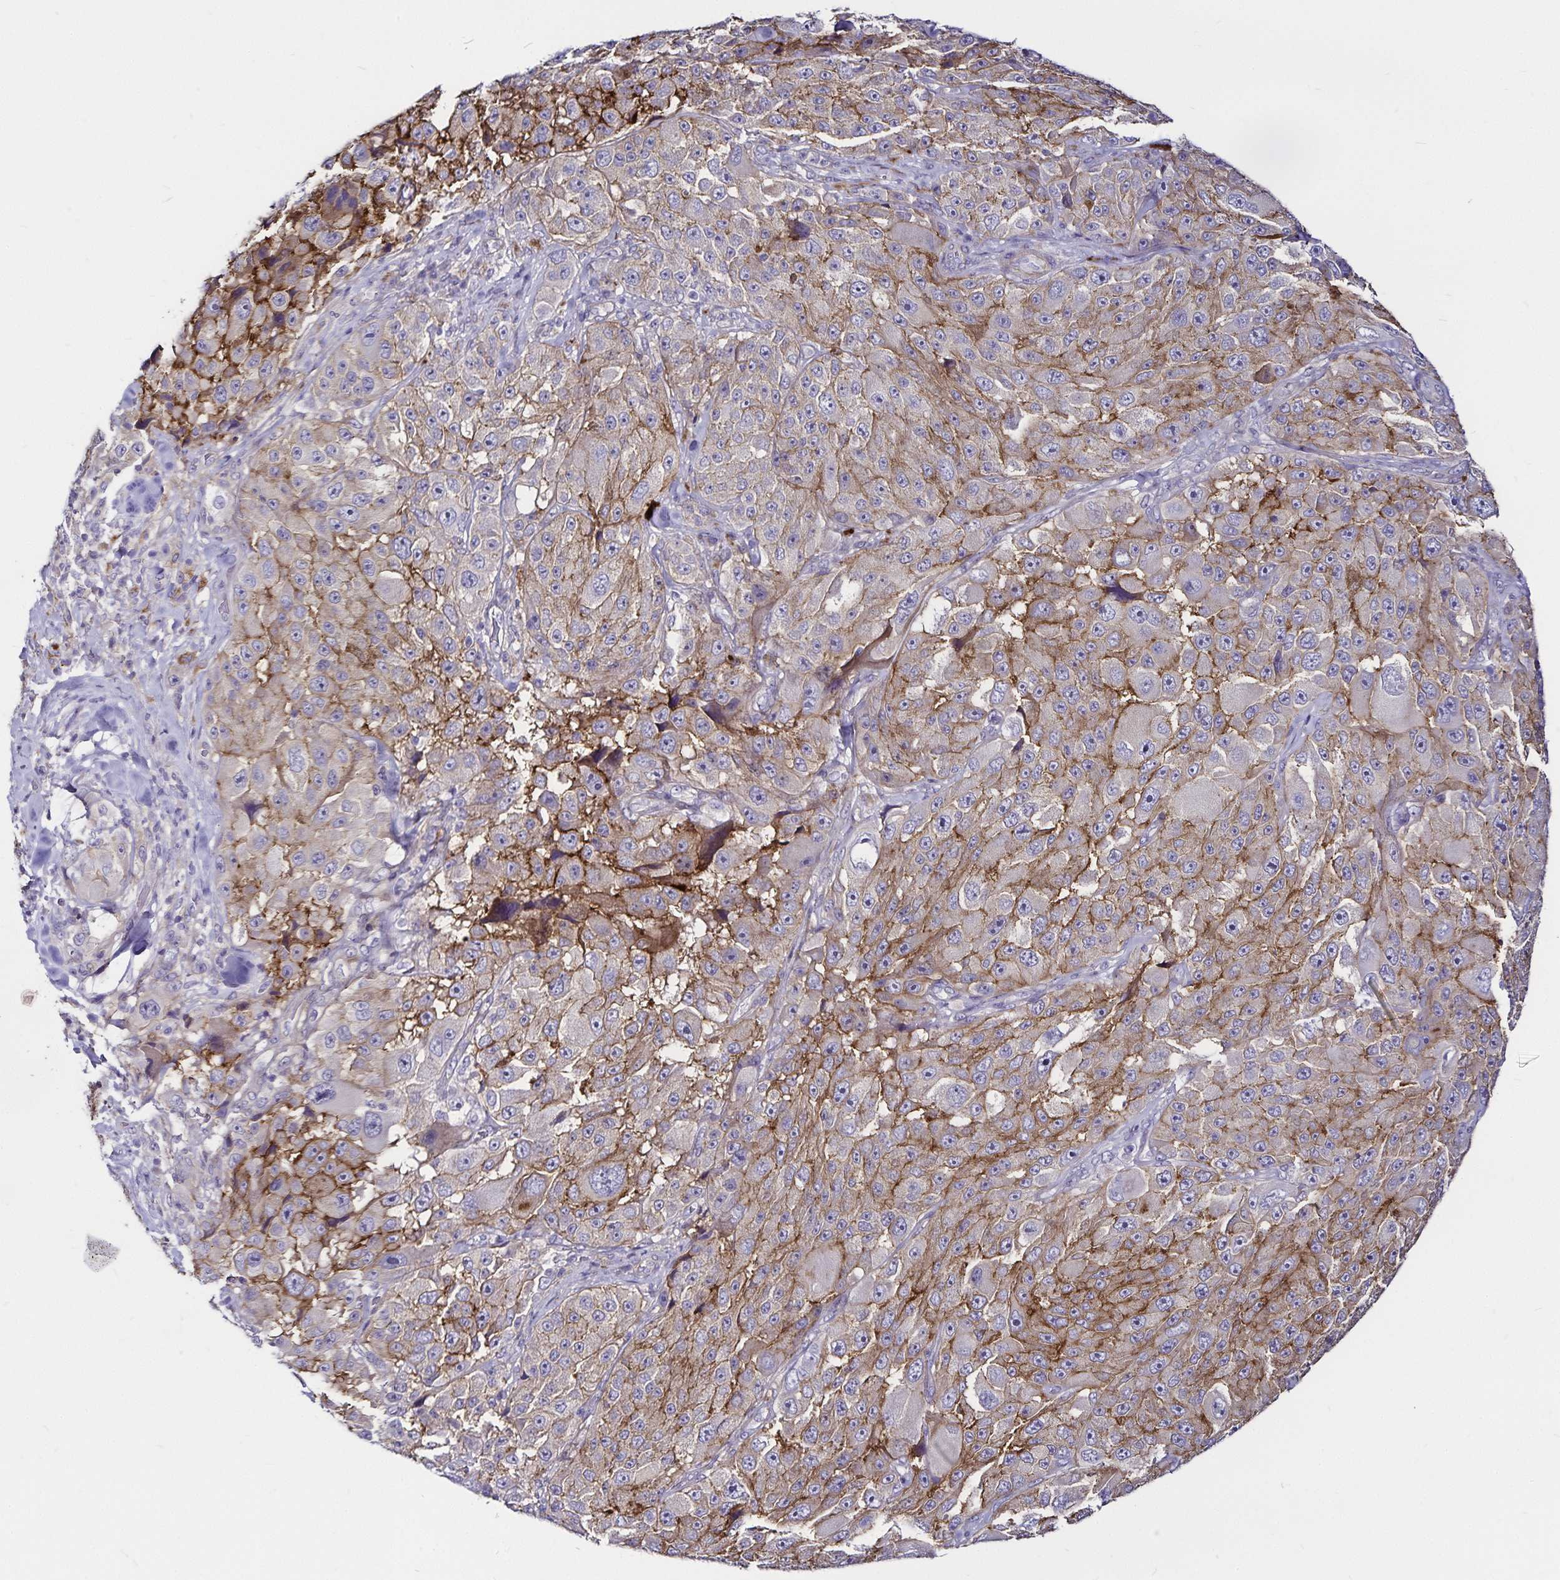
{"staining": {"intensity": "moderate", "quantity": "<25%", "location": "cytoplasmic/membranous"}, "tissue": "melanoma", "cell_type": "Tumor cells", "image_type": "cancer", "snomed": [{"axis": "morphology", "description": "Malignant melanoma, Metastatic site"}, {"axis": "topography", "description": "Lymph node"}], "caption": "Melanoma stained with DAB (3,3'-diaminobenzidine) immunohistochemistry (IHC) exhibits low levels of moderate cytoplasmic/membranous staining in approximately <25% of tumor cells.", "gene": "GNG12", "patient": {"sex": "male", "age": 62}}